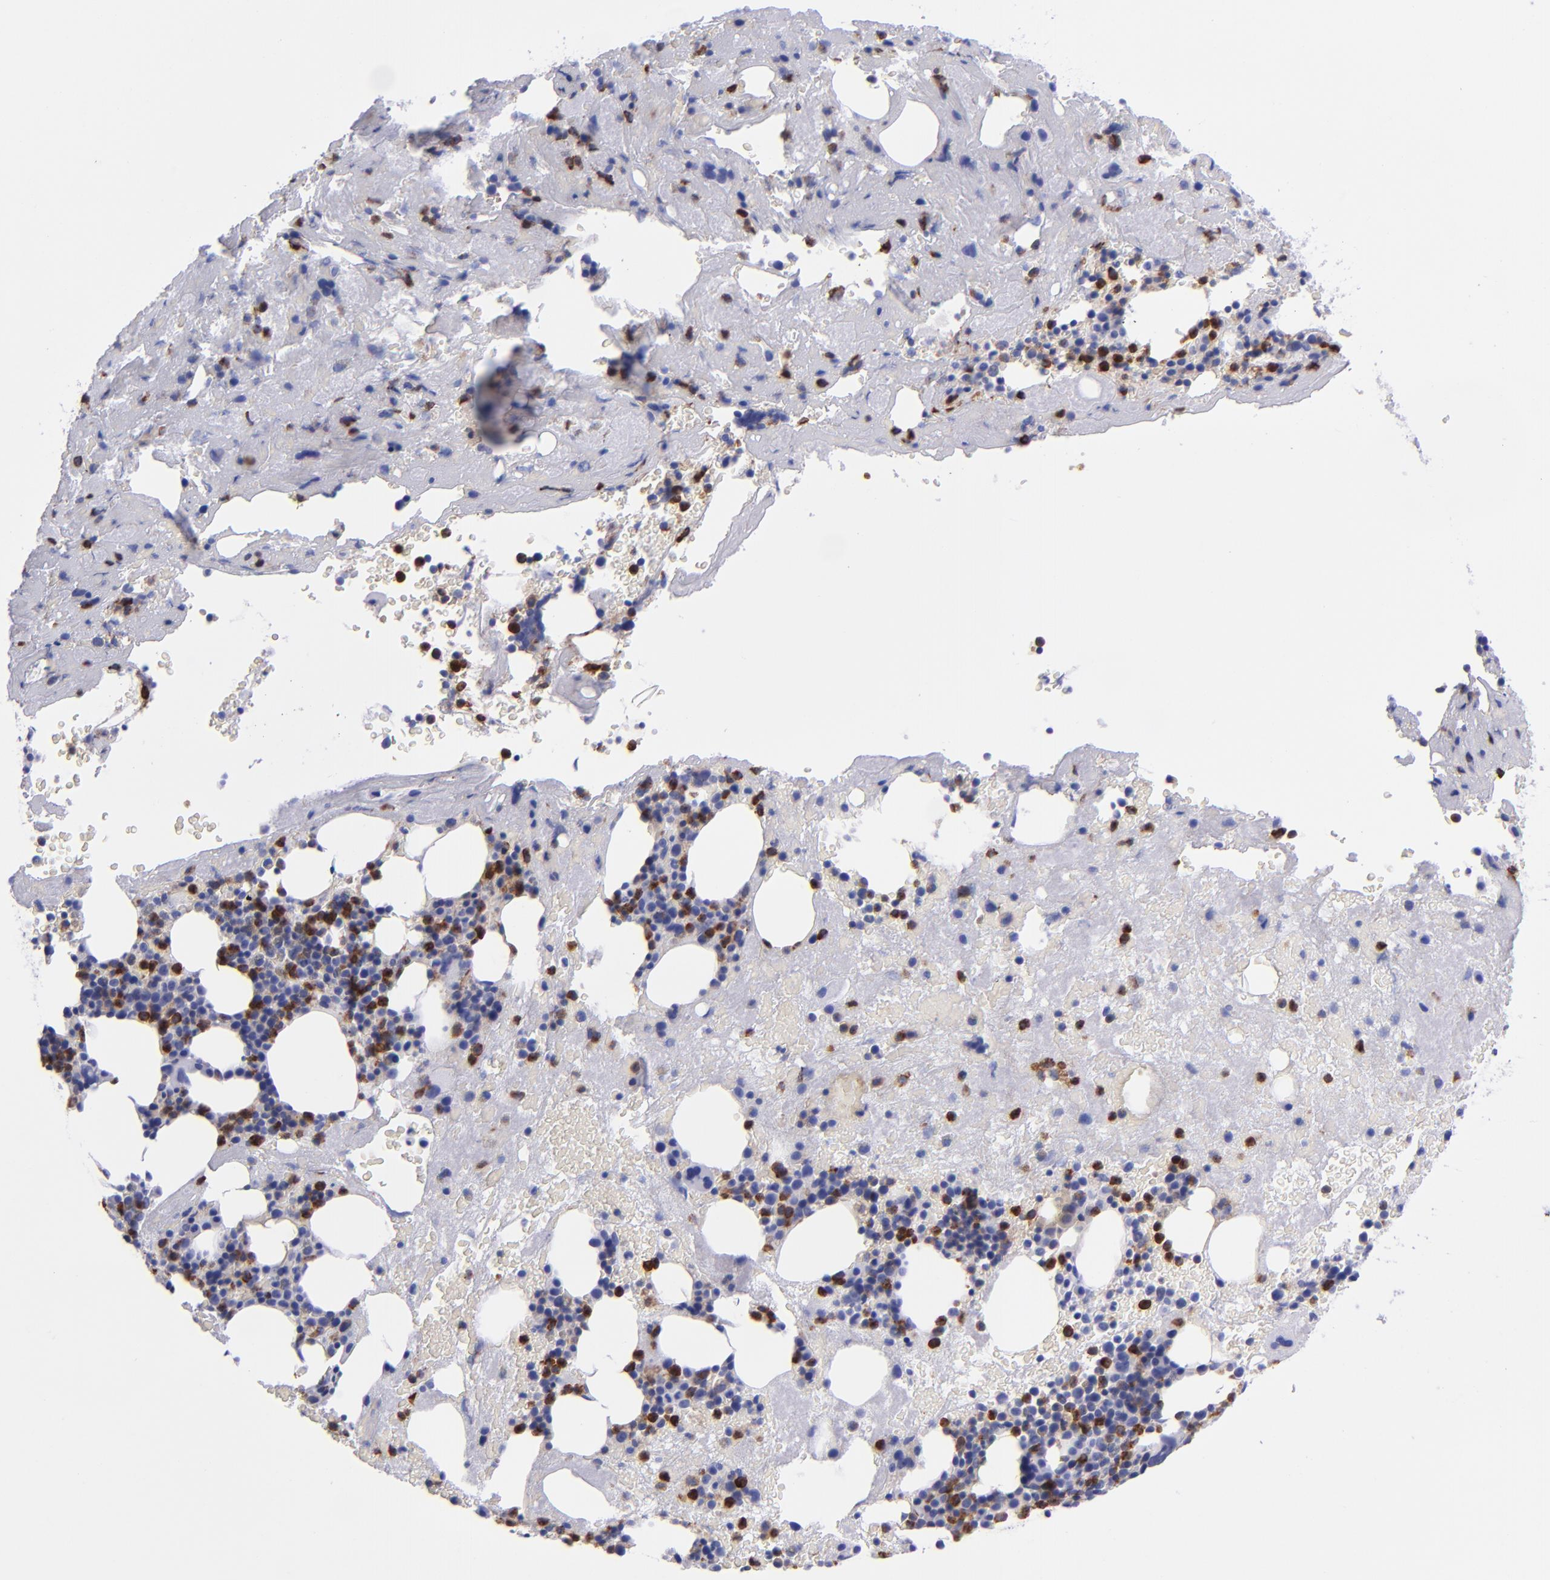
{"staining": {"intensity": "moderate", "quantity": "<25%", "location": "cytoplasmic/membranous"}, "tissue": "bone marrow", "cell_type": "Hematopoietic cells", "image_type": "normal", "snomed": [{"axis": "morphology", "description": "Normal tissue, NOS"}, {"axis": "topography", "description": "Bone marrow"}], "caption": "Bone marrow stained with immunohistochemistry (IHC) displays moderate cytoplasmic/membranous expression in about <25% of hematopoietic cells. The protein of interest is shown in brown color, while the nuclei are stained blue.", "gene": "CR1", "patient": {"sex": "male", "age": 76}}